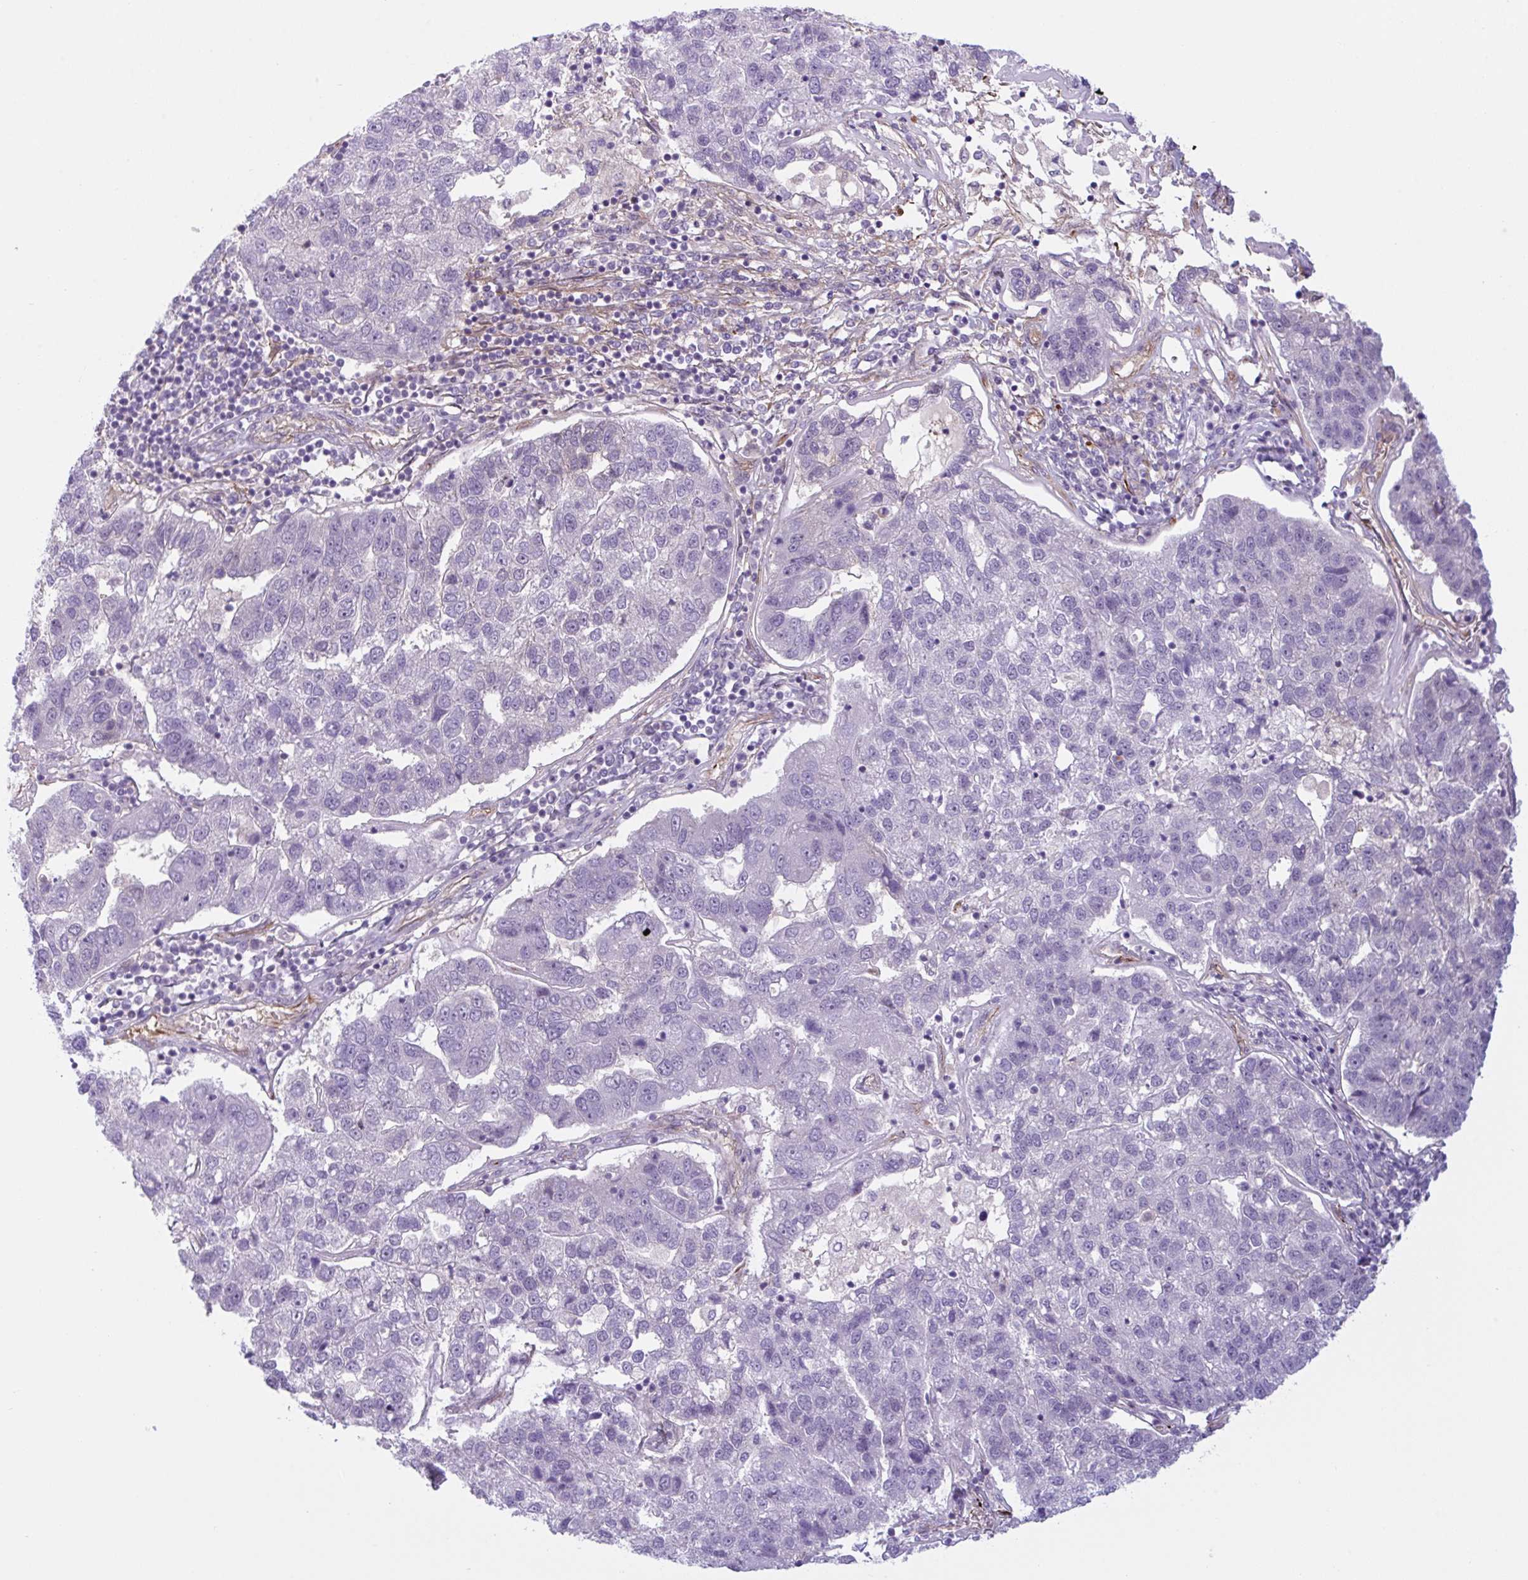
{"staining": {"intensity": "negative", "quantity": "none", "location": "none"}, "tissue": "pancreatic cancer", "cell_type": "Tumor cells", "image_type": "cancer", "snomed": [{"axis": "morphology", "description": "Adenocarcinoma, NOS"}, {"axis": "topography", "description": "Pancreas"}], "caption": "Immunohistochemistry of pancreatic cancer (adenocarcinoma) displays no expression in tumor cells.", "gene": "PRRT4", "patient": {"sex": "female", "age": 61}}